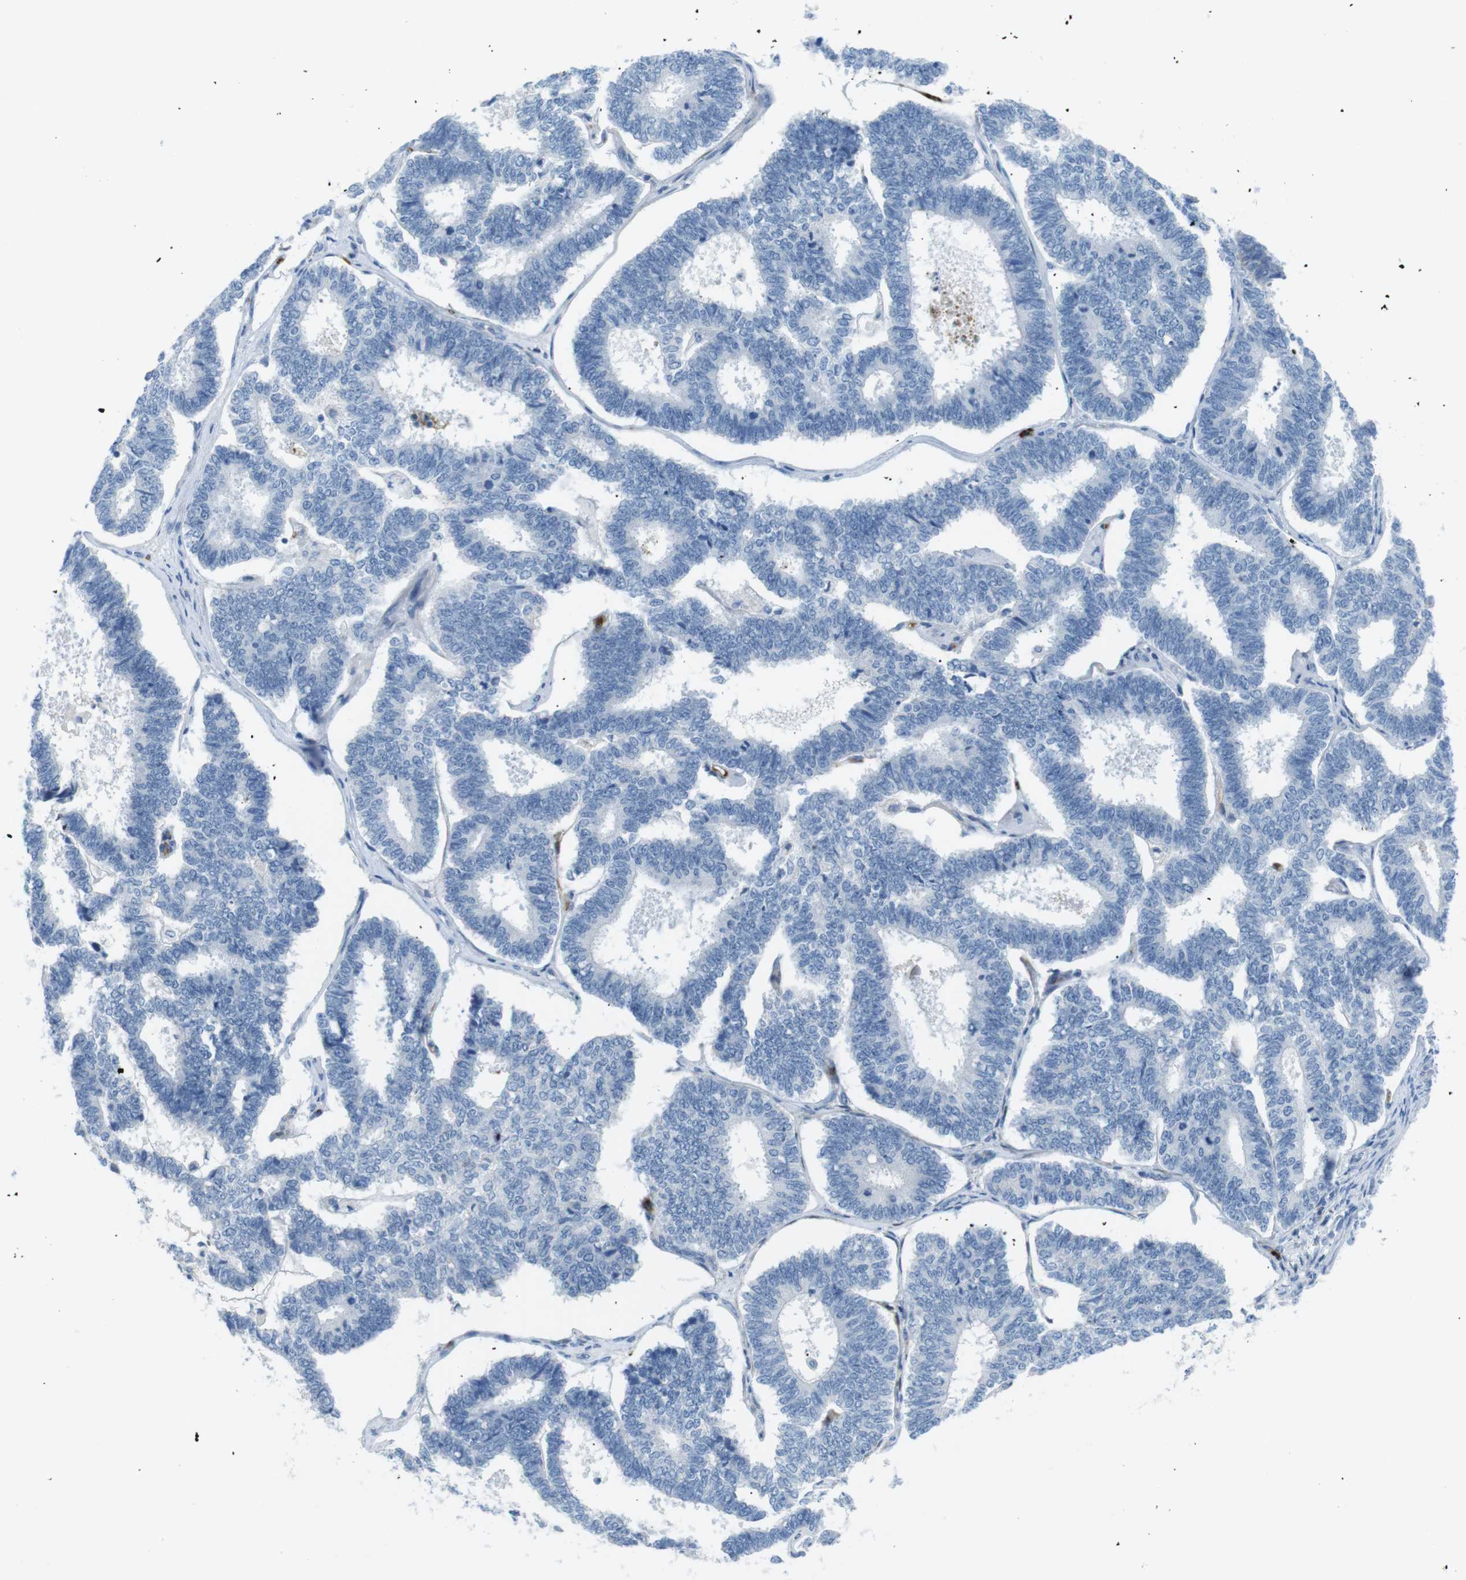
{"staining": {"intensity": "negative", "quantity": "none", "location": "none"}, "tissue": "endometrial cancer", "cell_type": "Tumor cells", "image_type": "cancer", "snomed": [{"axis": "morphology", "description": "Adenocarcinoma, NOS"}, {"axis": "topography", "description": "Endometrium"}], "caption": "Endometrial cancer (adenocarcinoma) stained for a protein using immunohistochemistry (IHC) reveals no expression tumor cells.", "gene": "TNFRSF4", "patient": {"sex": "female", "age": 70}}